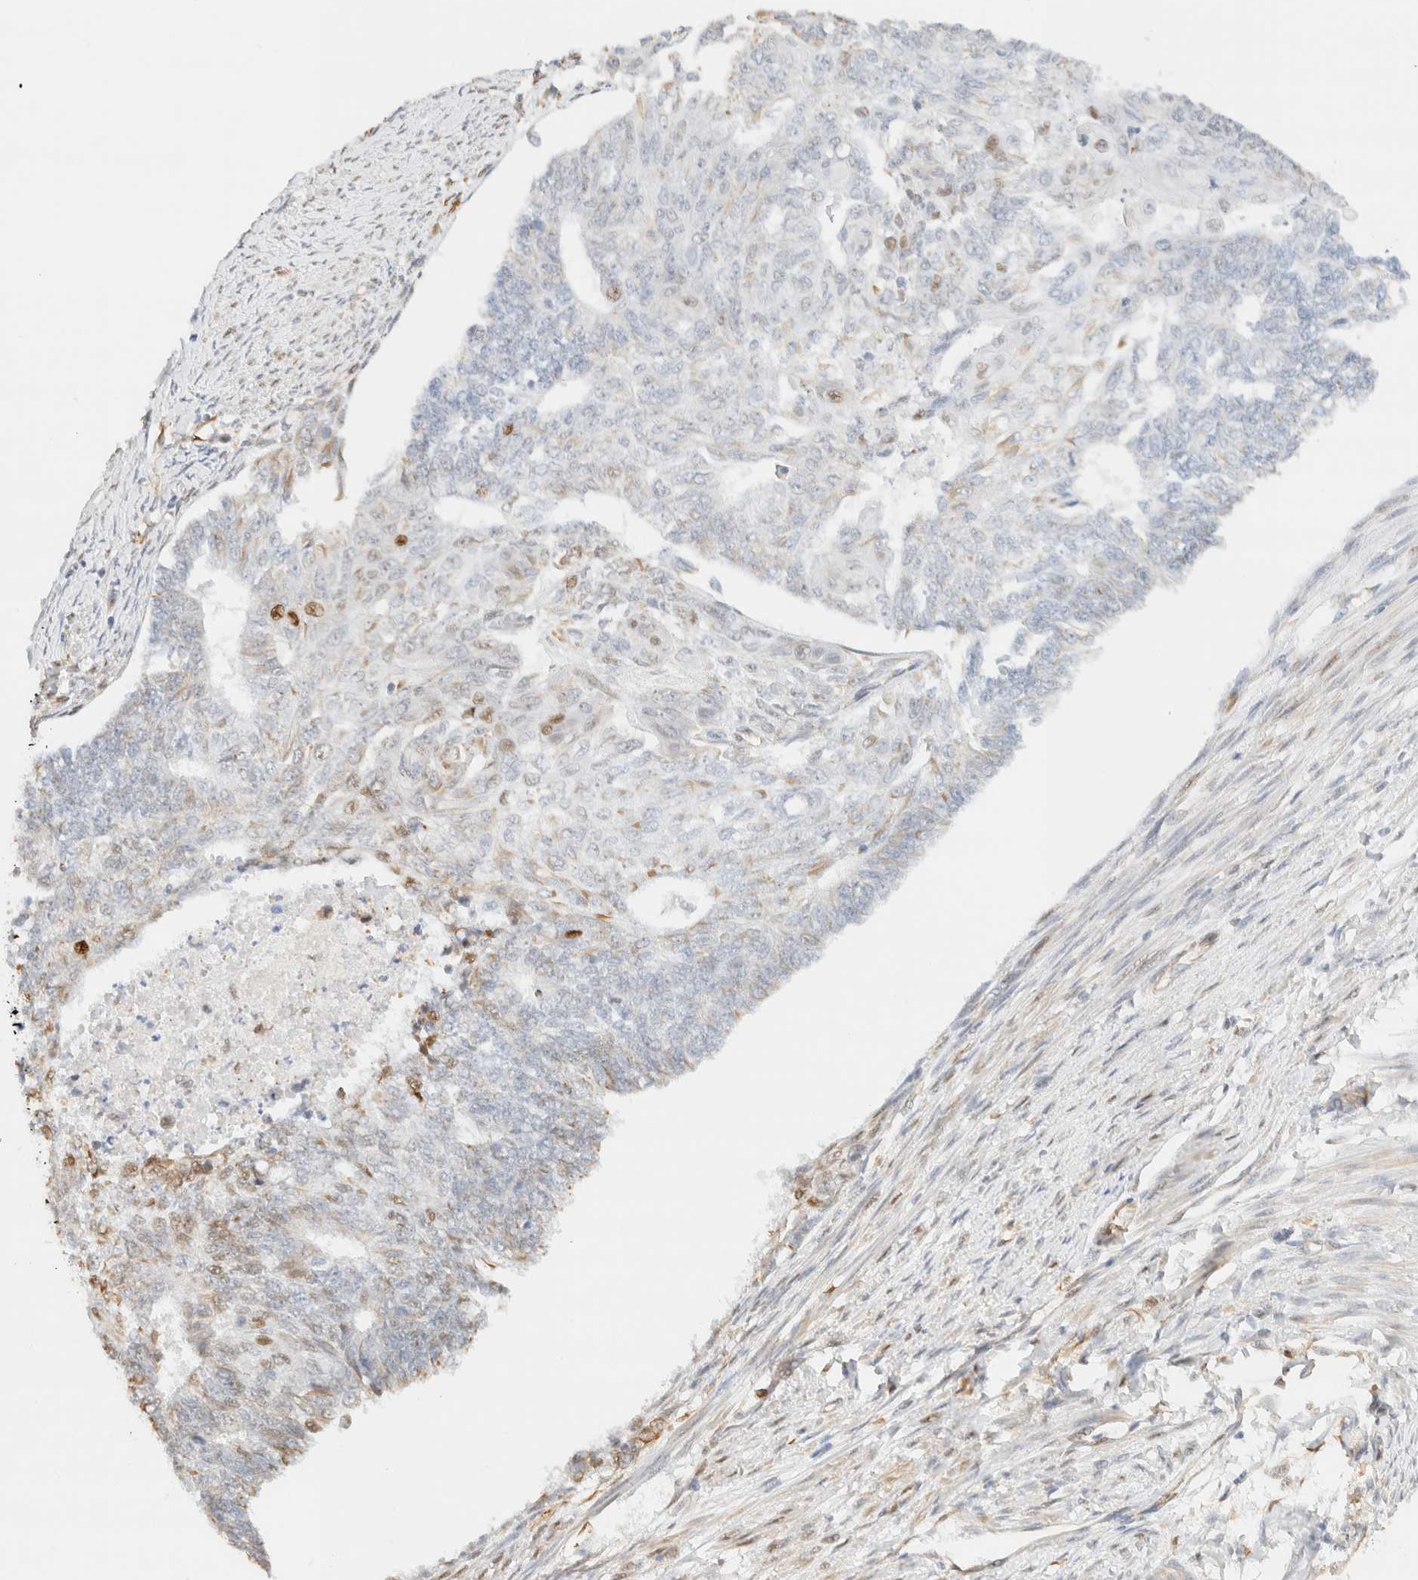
{"staining": {"intensity": "weak", "quantity": "<25%", "location": "nuclear"}, "tissue": "endometrial cancer", "cell_type": "Tumor cells", "image_type": "cancer", "snomed": [{"axis": "morphology", "description": "Adenocarcinoma, NOS"}, {"axis": "topography", "description": "Endometrium"}], "caption": "An IHC micrograph of endometrial cancer (adenocarcinoma) is shown. There is no staining in tumor cells of endometrial cancer (adenocarcinoma).", "gene": "ARID5A", "patient": {"sex": "female", "age": 32}}